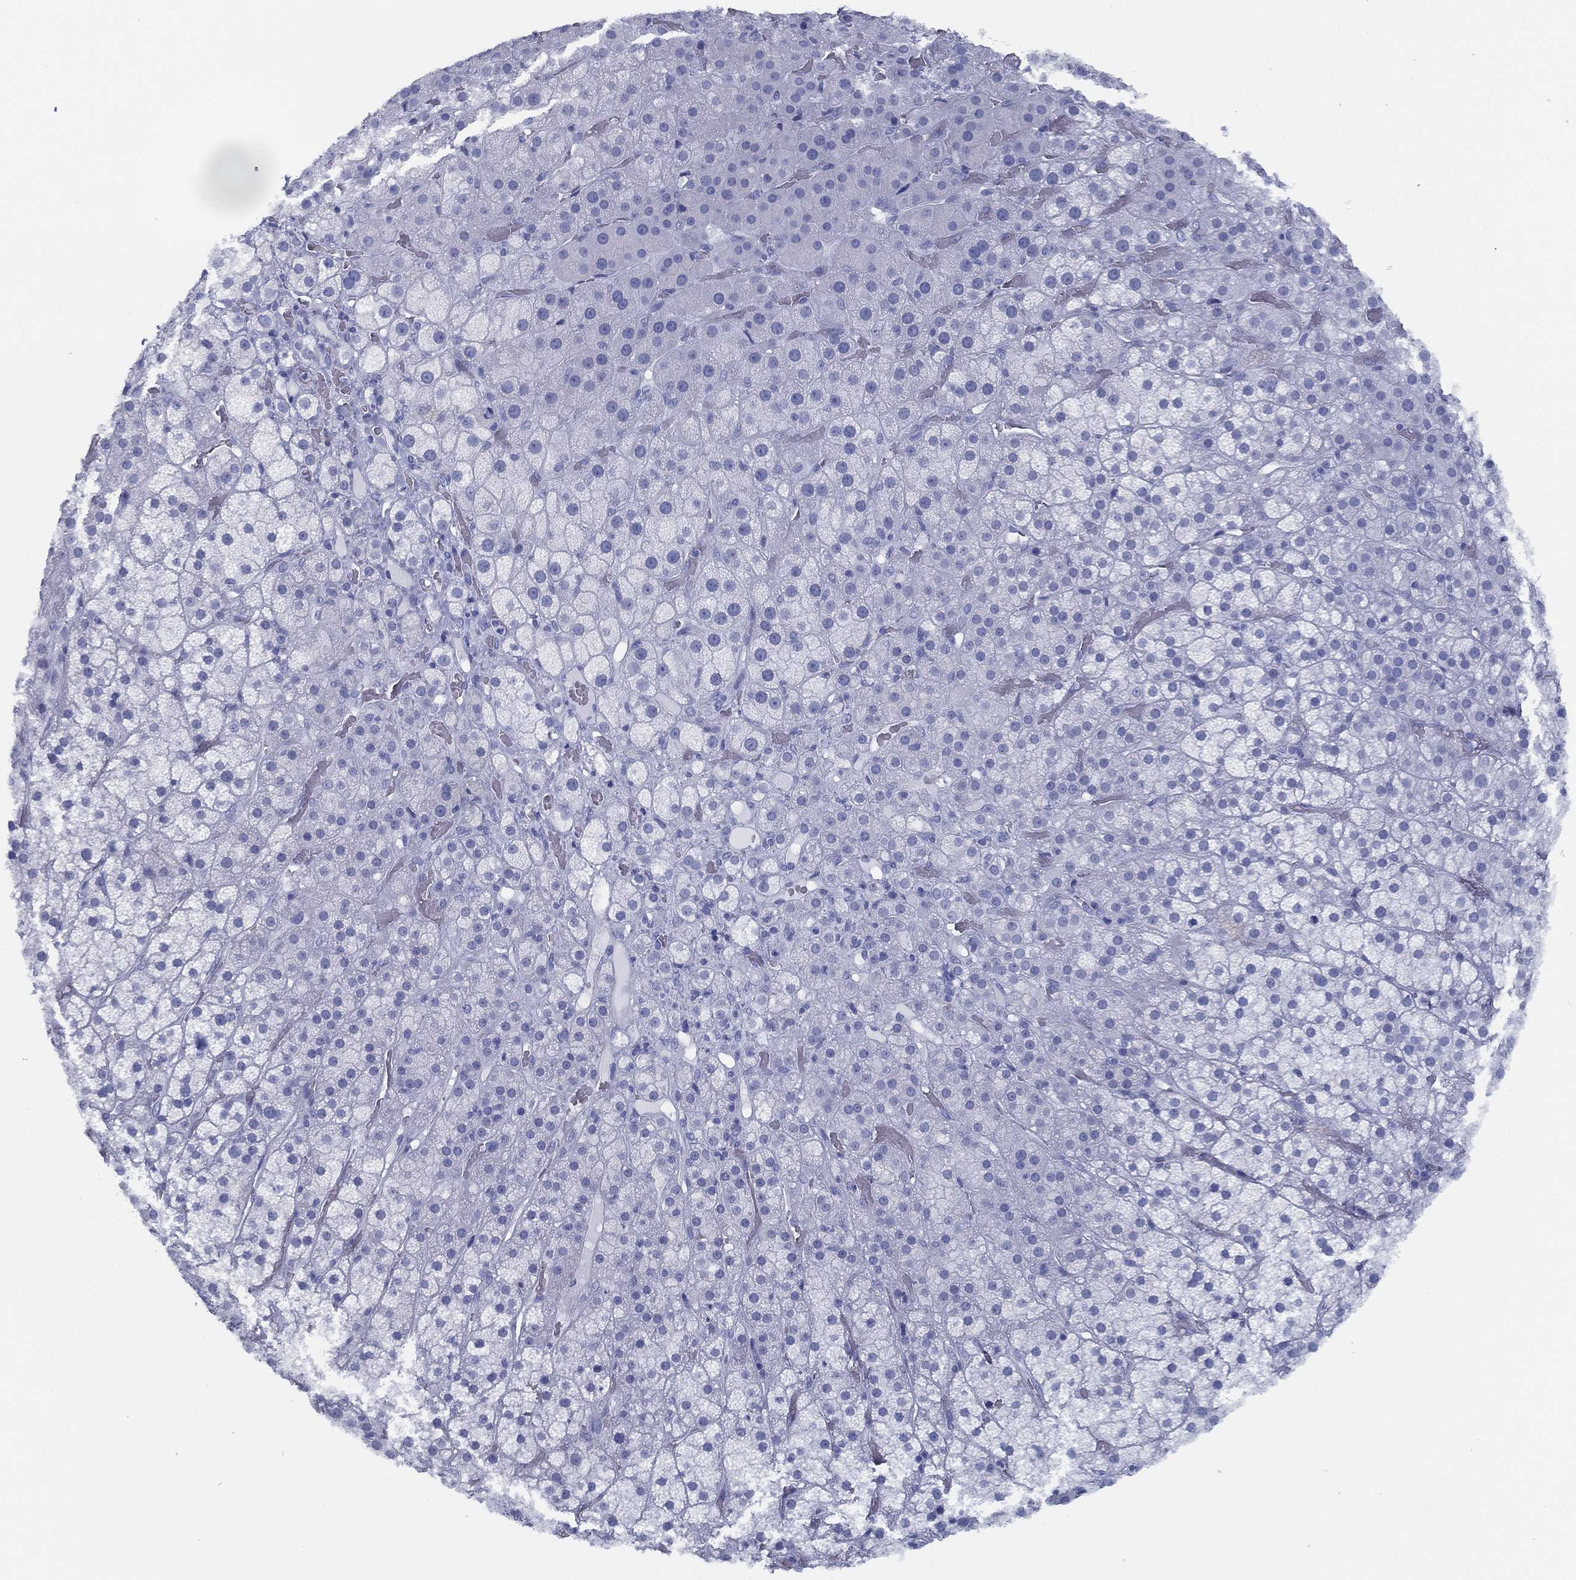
{"staining": {"intensity": "negative", "quantity": "none", "location": "none"}, "tissue": "adrenal gland", "cell_type": "Glandular cells", "image_type": "normal", "snomed": [{"axis": "morphology", "description": "Normal tissue, NOS"}, {"axis": "topography", "description": "Adrenal gland"}], "caption": "High power microscopy histopathology image of an immunohistochemistry (IHC) histopathology image of unremarkable adrenal gland, revealing no significant expression in glandular cells.", "gene": "TMEM252", "patient": {"sex": "male", "age": 57}}